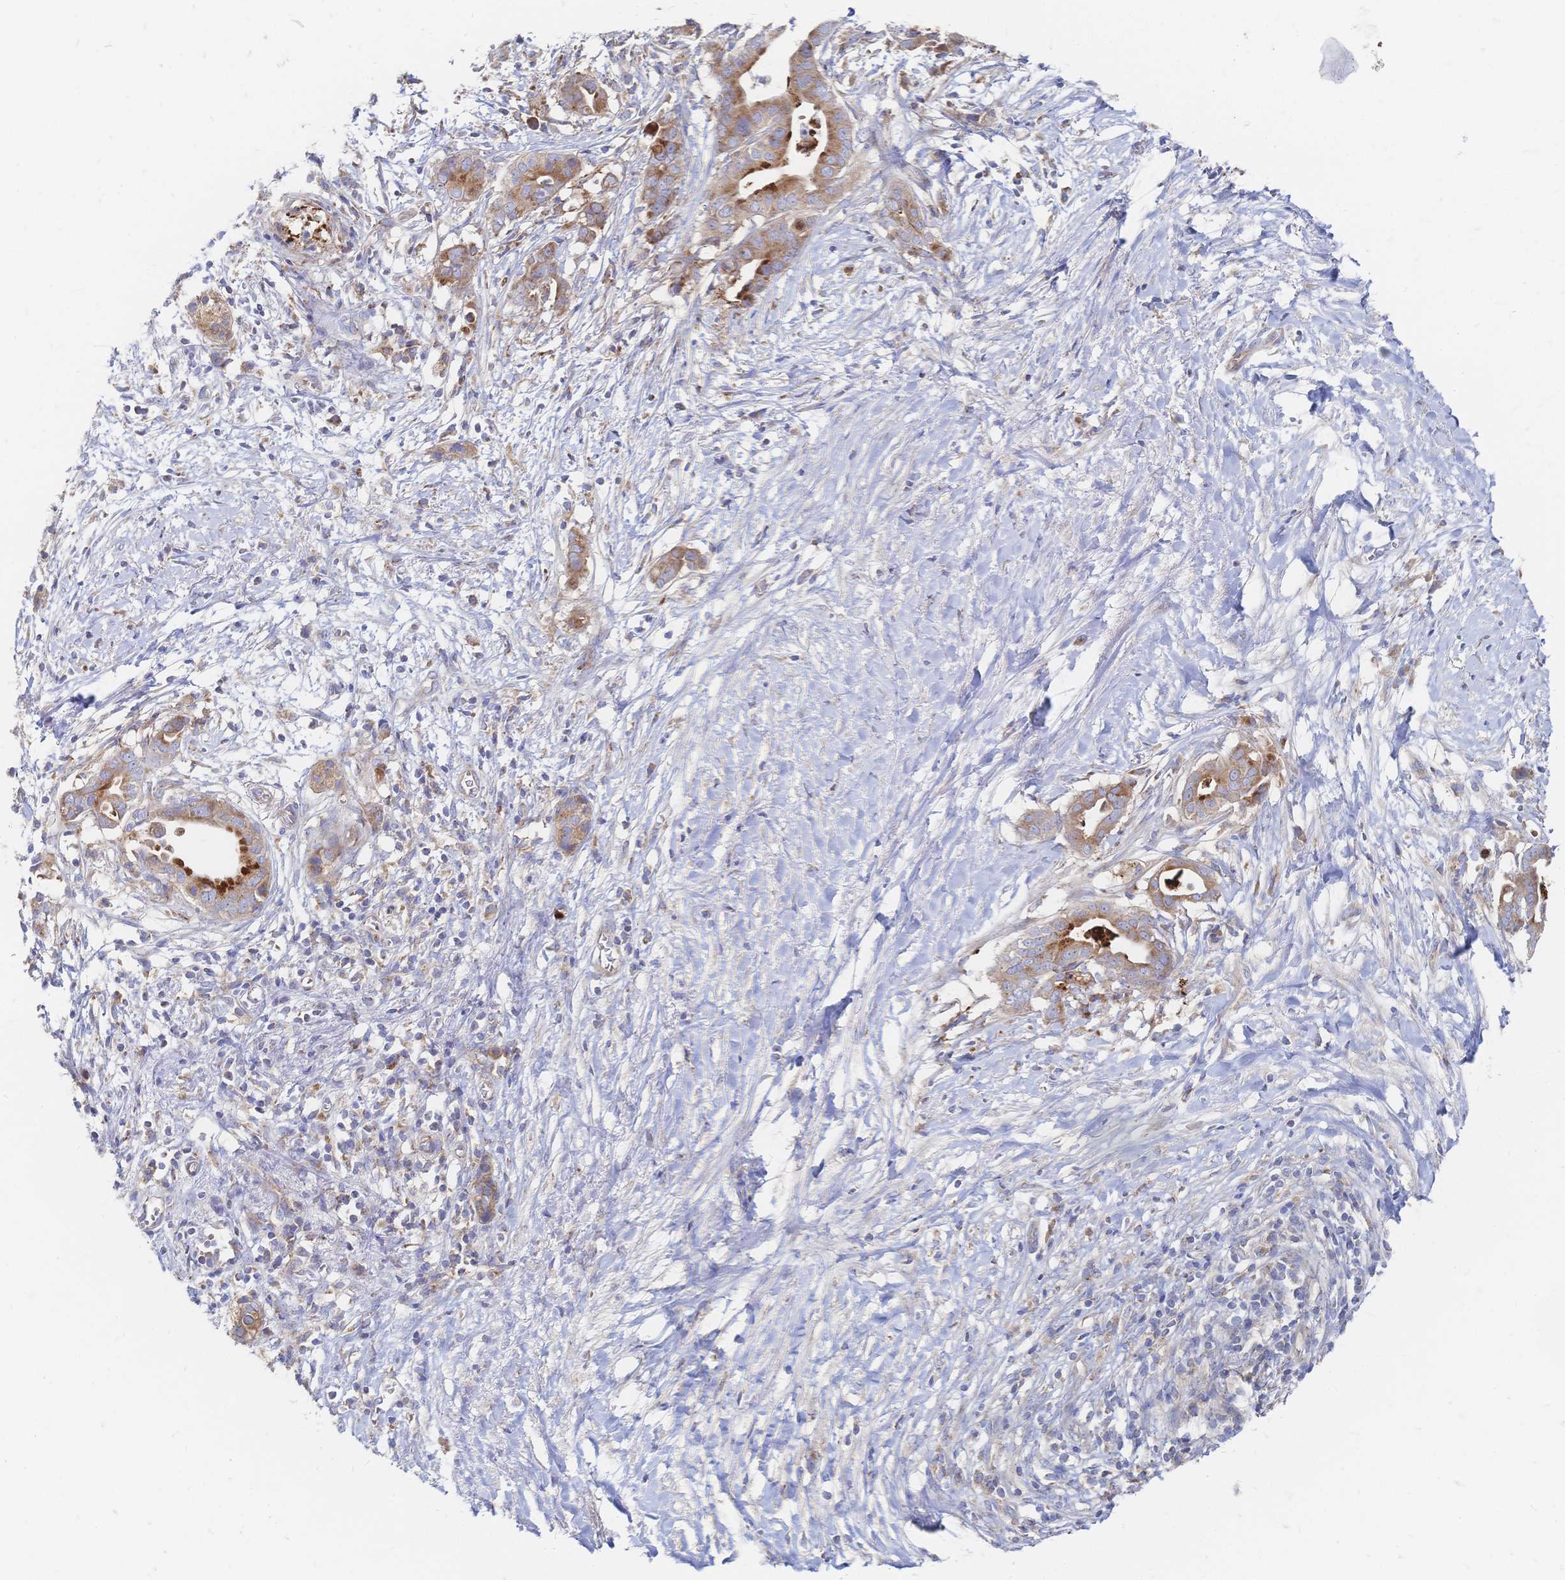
{"staining": {"intensity": "moderate", "quantity": ">75%", "location": "cytoplasmic/membranous"}, "tissue": "pancreatic cancer", "cell_type": "Tumor cells", "image_type": "cancer", "snomed": [{"axis": "morphology", "description": "Adenocarcinoma, NOS"}, {"axis": "topography", "description": "Pancreas"}], "caption": "Protein positivity by immunohistochemistry (IHC) exhibits moderate cytoplasmic/membranous expression in approximately >75% of tumor cells in pancreatic cancer (adenocarcinoma).", "gene": "SORBS1", "patient": {"sex": "male", "age": 61}}